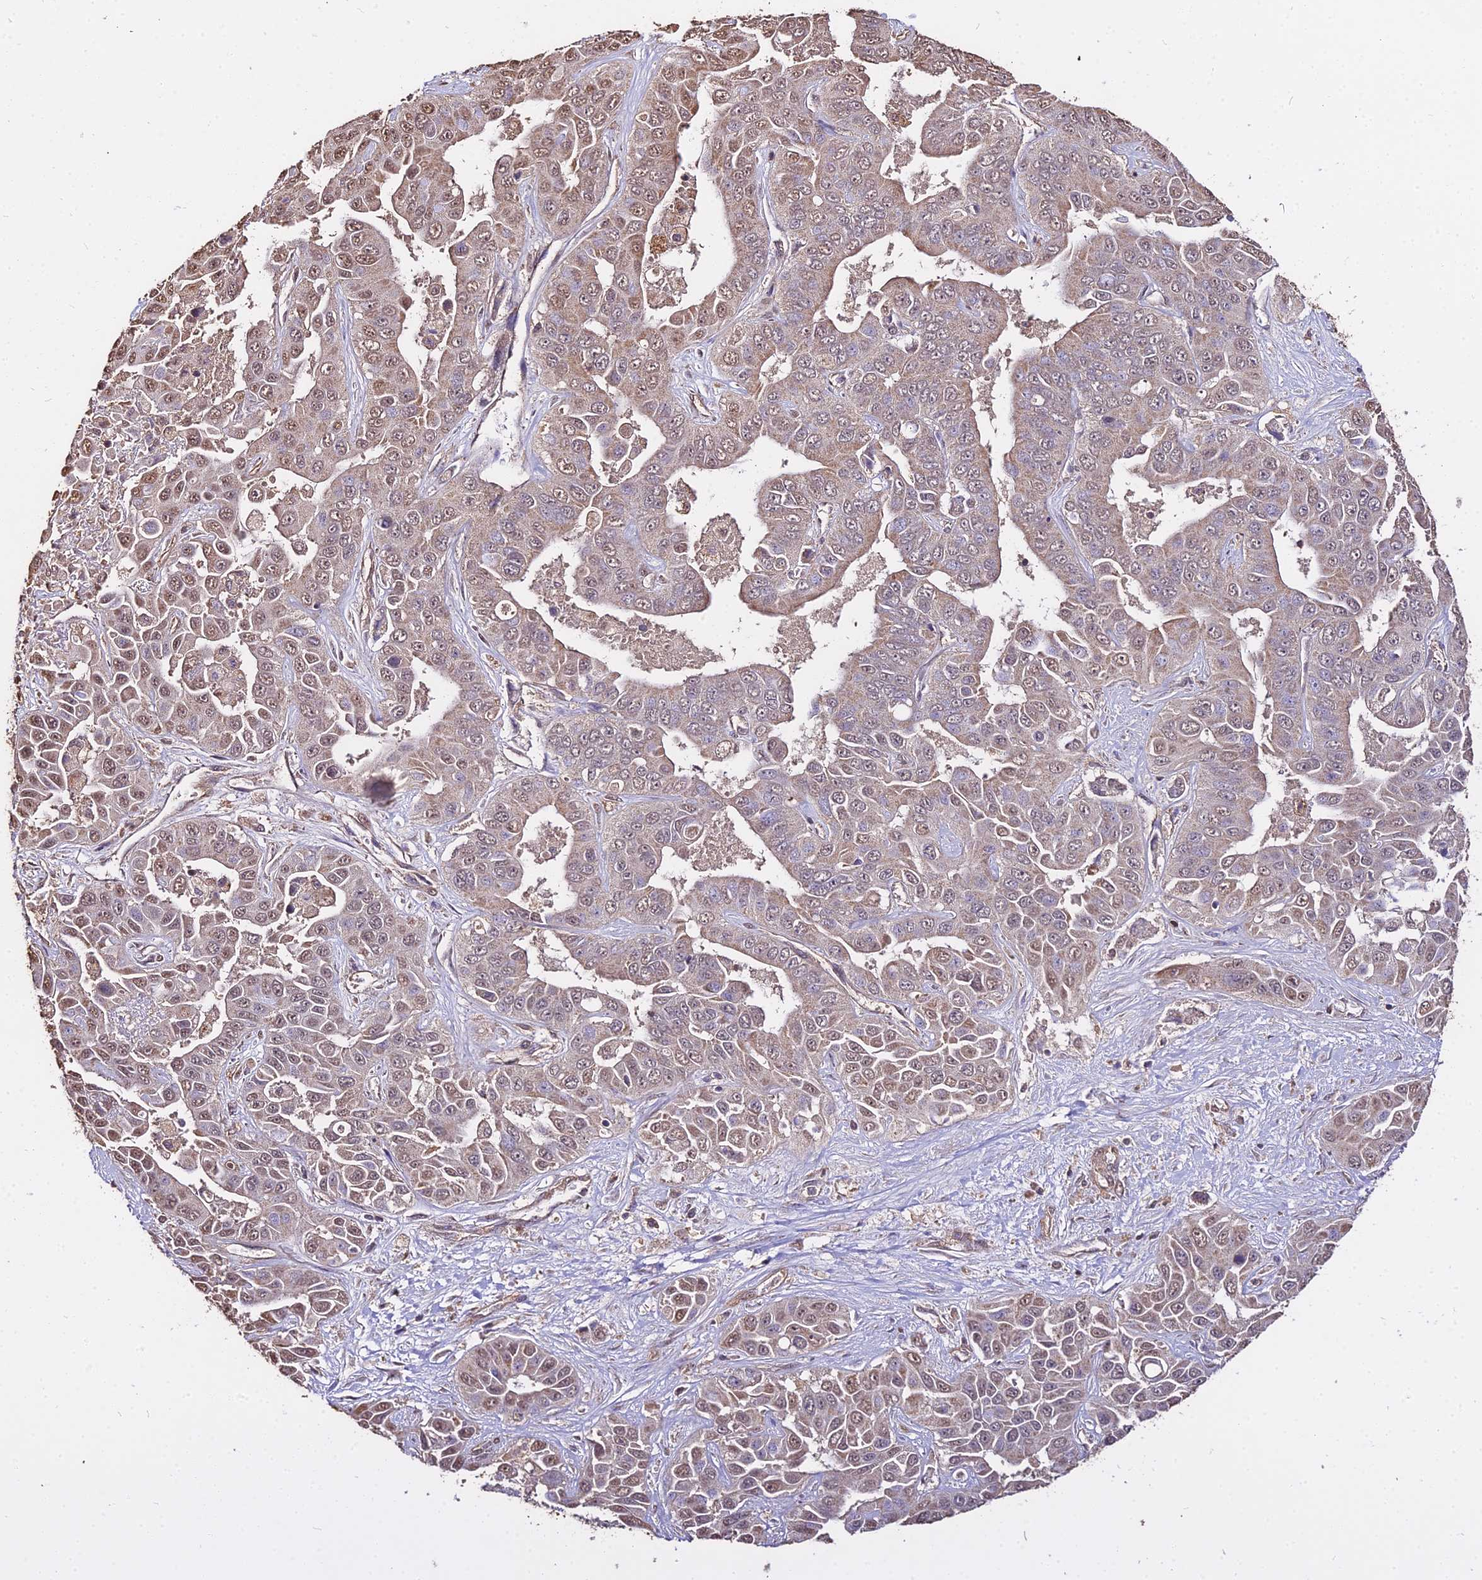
{"staining": {"intensity": "weak", "quantity": ">75%", "location": "nuclear"}, "tissue": "liver cancer", "cell_type": "Tumor cells", "image_type": "cancer", "snomed": [{"axis": "morphology", "description": "Cholangiocarcinoma"}, {"axis": "topography", "description": "Liver"}], "caption": "A histopathology image of cholangiocarcinoma (liver) stained for a protein demonstrates weak nuclear brown staining in tumor cells. The protein of interest is stained brown, and the nuclei are stained in blue (DAB (3,3'-diaminobenzidine) IHC with brightfield microscopy, high magnification).", "gene": "METTL13", "patient": {"sex": "female", "age": 52}}